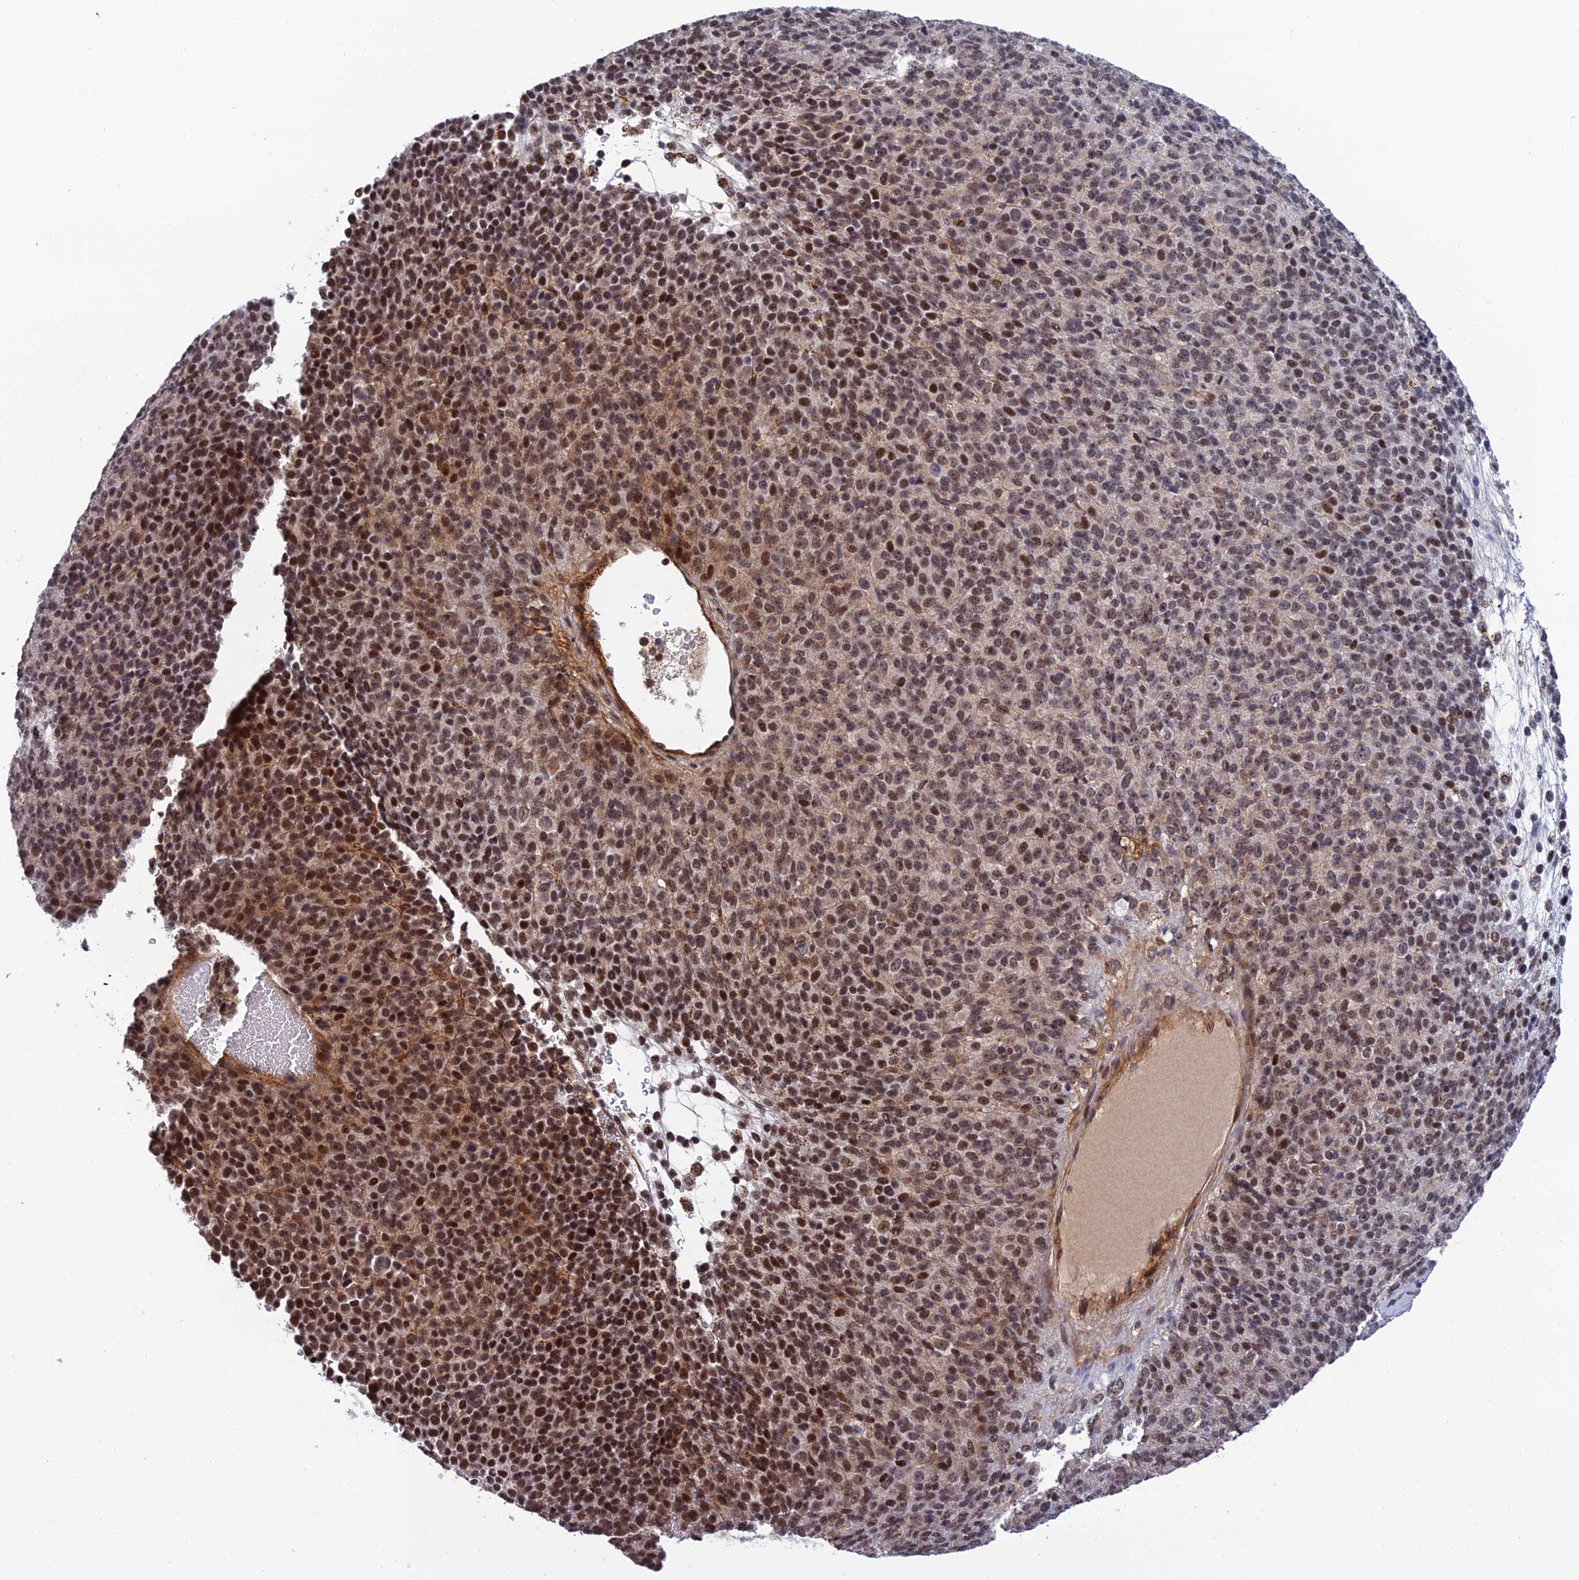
{"staining": {"intensity": "moderate", "quantity": ">75%", "location": "nuclear"}, "tissue": "melanoma", "cell_type": "Tumor cells", "image_type": "cancer", "snomed": [{"axis": "morphology", "description": "Malignant melanoma, Metastatic site"}, {"axis": "topography", "description": "Brain"}], "caption": "Immunohistochemical staining of human melanoma shows medium levels of moderate nuclear expression in approximately >75% of tumor cells. Using DAB (brown) and hematoxylin (blue) stains, captured at high magnification using brightfield microscopy.", "gene": "REXO1", "patient": {"sex": "female", "age": 56}}